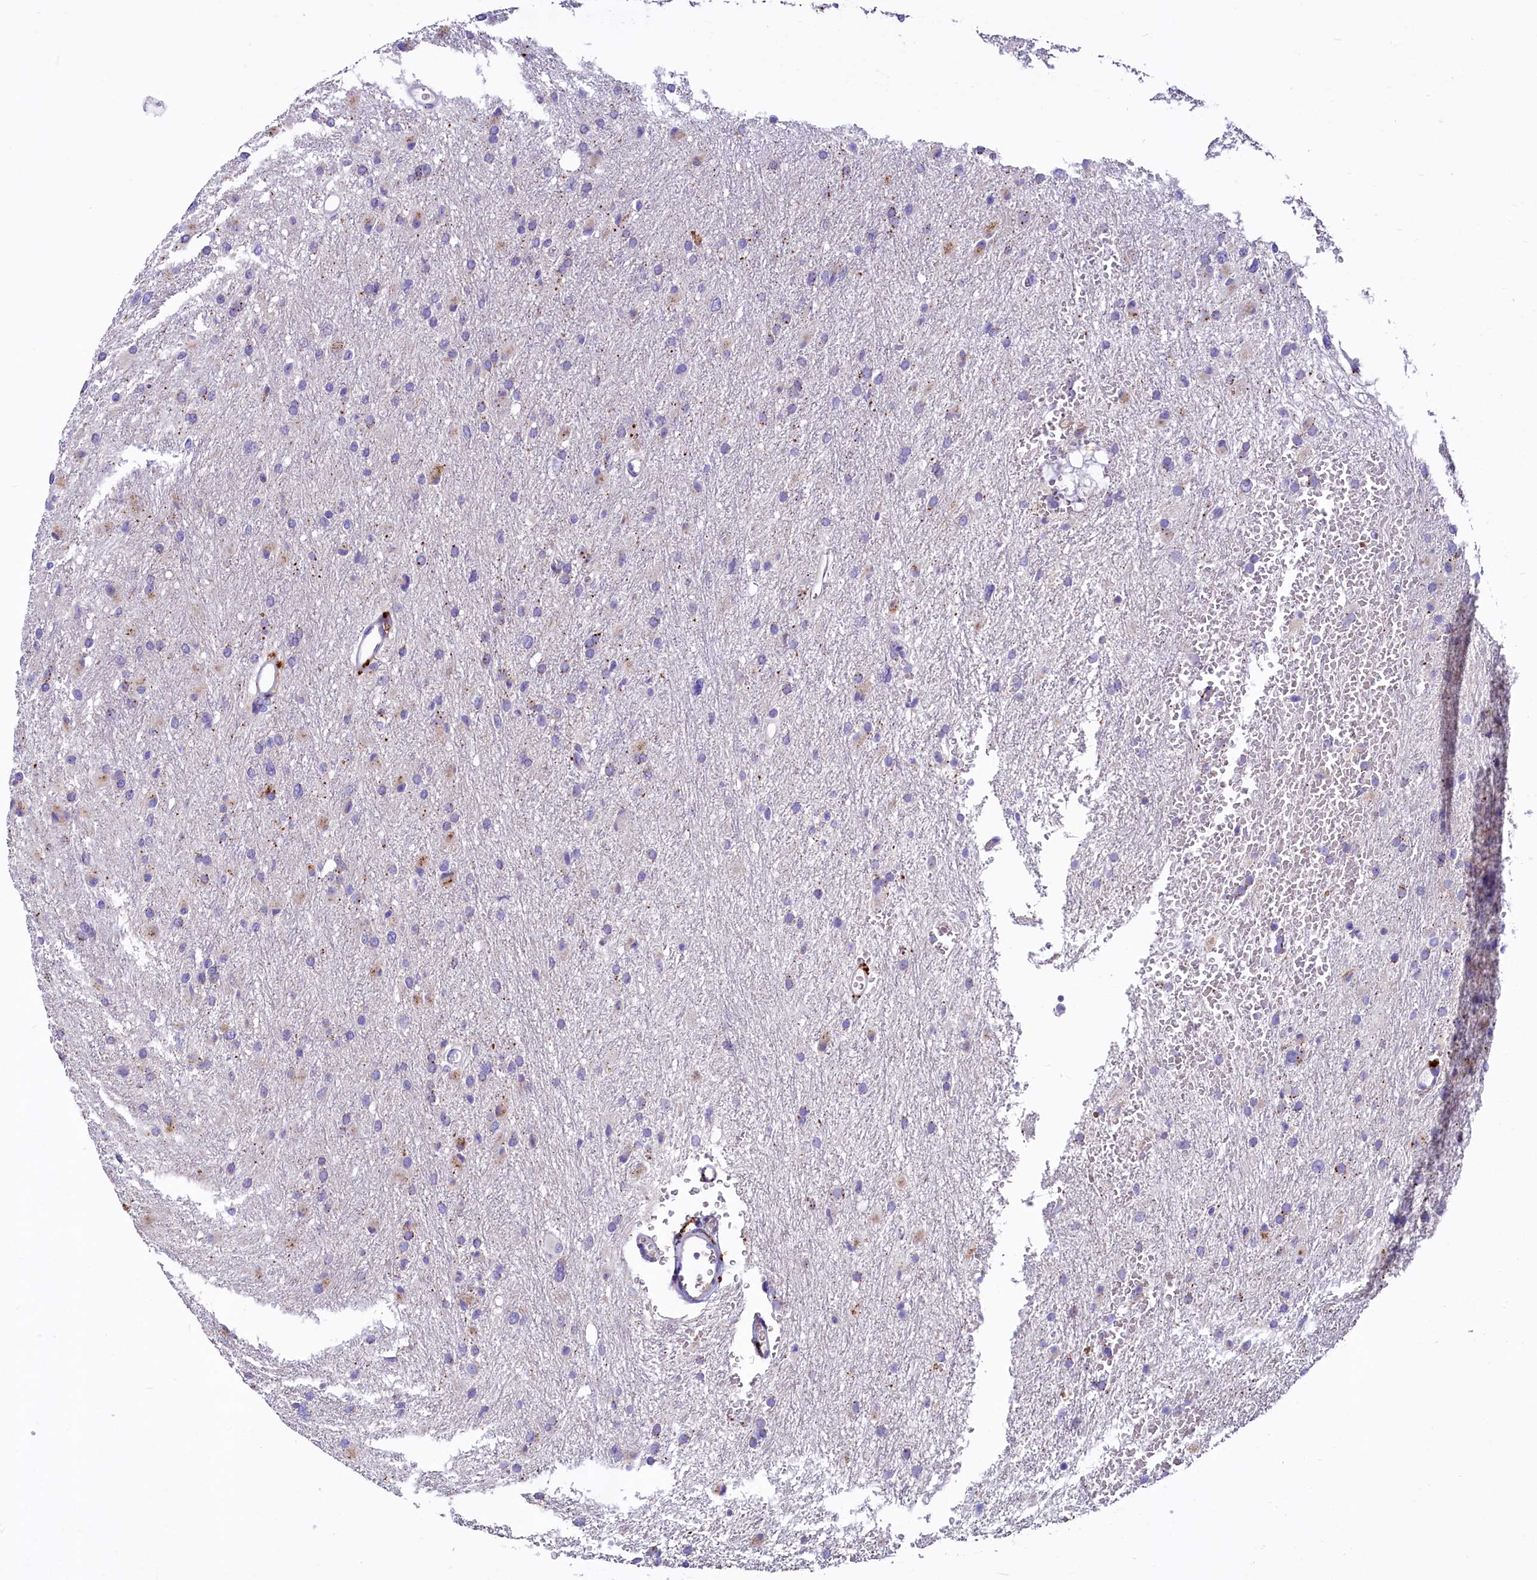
{"staining": {"intensity": "negative", "quantity": "none", "location": "none"}, "tissue": "glioma", "cell_type": "Tumor cells", "image_type": "cancer", "snomed": [{"axis": "morphology", "description": "Glioma, malignant, High grade"}, {"axis": "topography", "description": "Cerebral cortex"}], "caption": "A micrograph of malignant glioma (high-grade) stained for a protein reveals no brown staining in tumor cells.", "gene": "HPS6", "patient": {"sex": "female", "age": 36}}